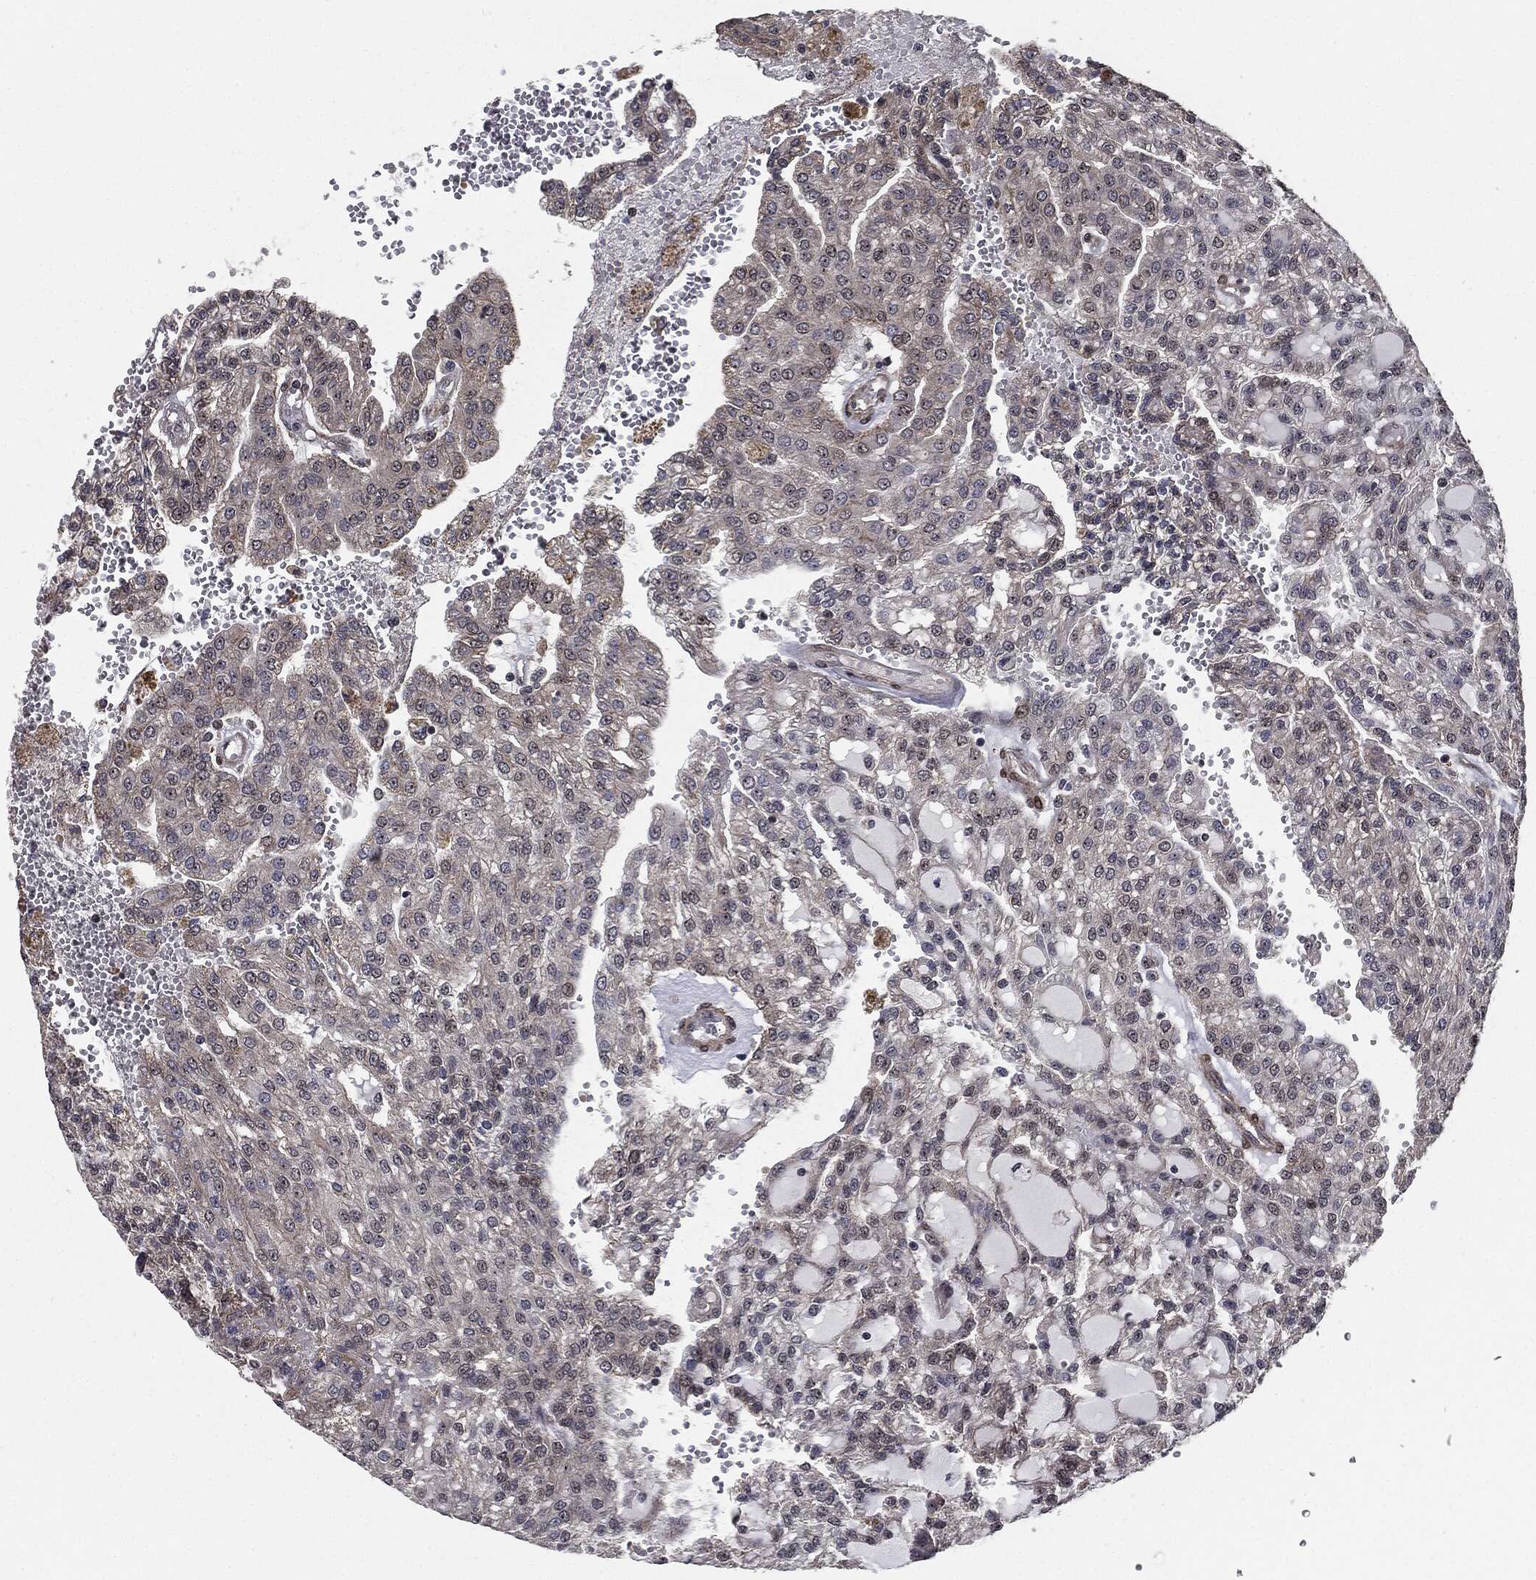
{"staining": {"intensity": "negative", "quantity": "none", "location": "none"}, "tissue": "renal cancer", "cell_type": "Tumor cells", "image_type": "cancer", "snomed": [{"axis": "morphology", "description": "Adenocarcinoma, NOS"}, {"axis": "topography", "description": "Kidney"}], "caption": "This is a micrograph of immunohistochemistry (IHC) staining of adenocarcinoma (renal), which shows no staining in tumor cells.", "gene": "PTPA", "patient": {"sex": "male", "age": 63}}